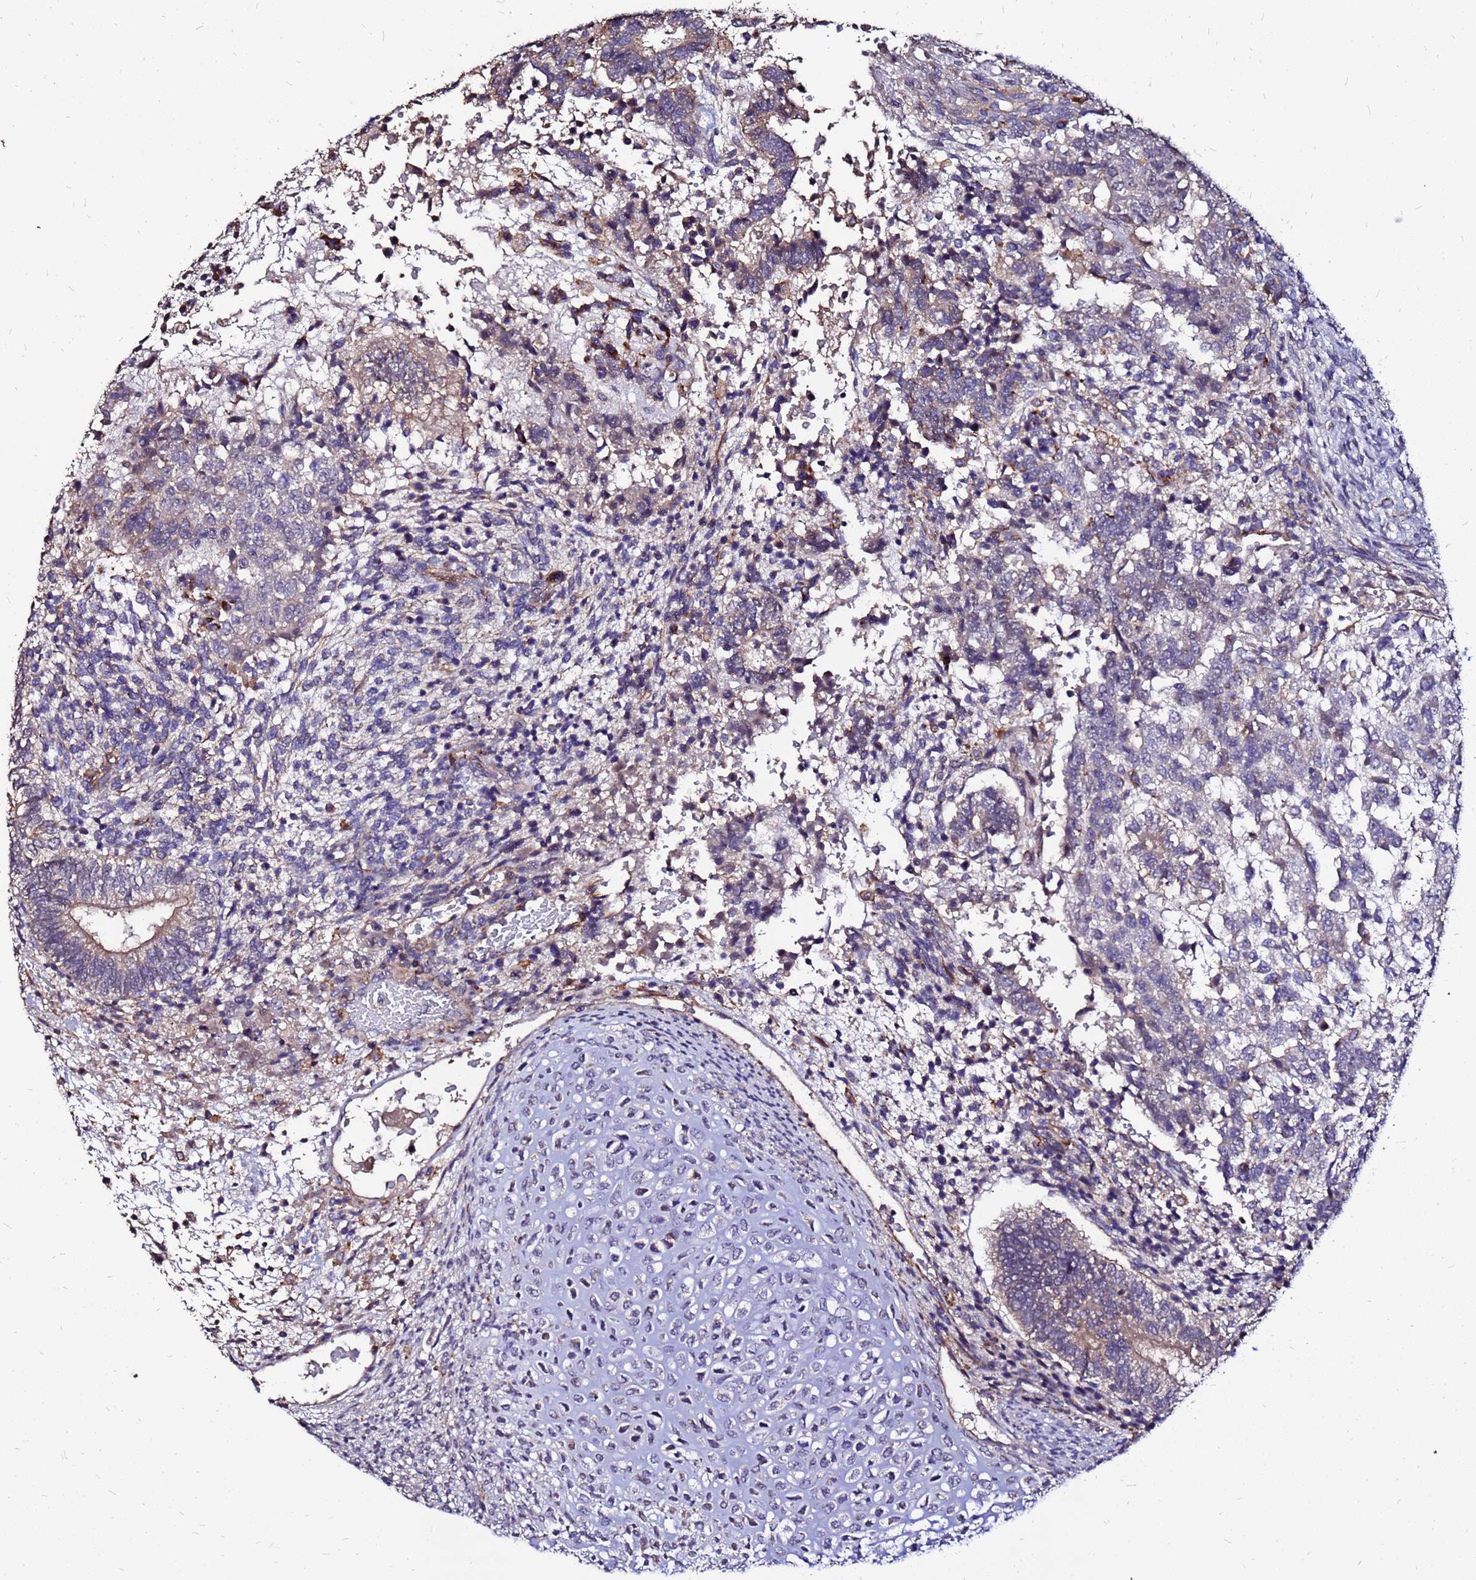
{"staining": {"intensity": "weak", "quantity": "25%-75%", "location": "cytoplasmic/membranous"}, "tissue": "testis cancer", "cell_type": "Tumor cells", "image_type": "cancer", "snomed": [{"axis": "morphology", "description": "Carcinoma, Embryonal, NOS"}, {"axis": "topography", "description": "Testis"}], "caption": "Weak cytoplasmic/membranous expression is identified in approximately 25%-75% of tumor cells in testis embryonal carcinoma. The staining is performed using DAB (3,3'-diaminobenzidine) brown chromogen to label protein expression. The nuclei are counter-stained blue using hematoxylin.", "gene": "ARHGEF5", "patient": {"sex": "male", "age": 23}}